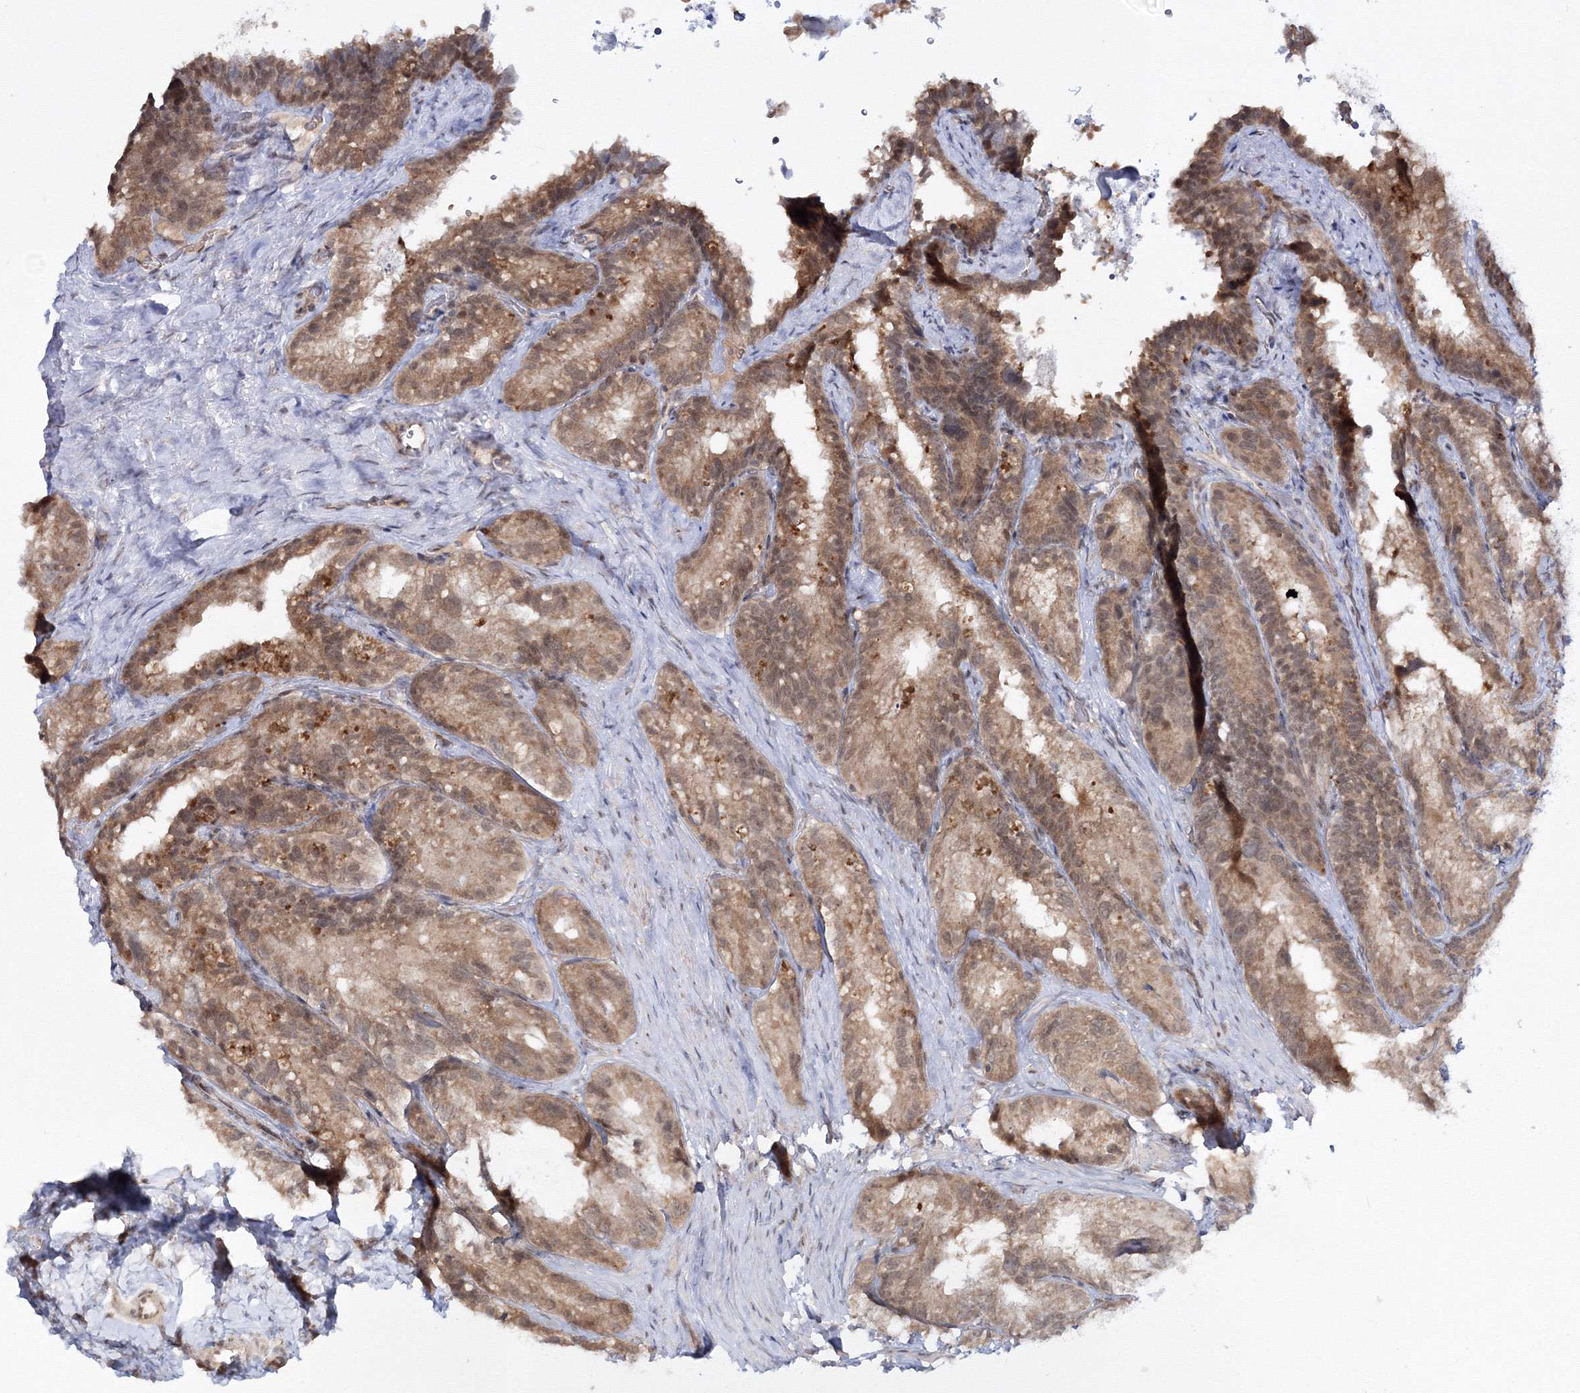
{"staining": {"intensity": "moderate", "quantity": ">75%", "location": "cytoplasmic/membranous,nuclear"}, "tissue": "seminal vesicle", "cell_type": "Glandular cells", "image_type": "normal", "snomed": [{"axis": "morphology", "description": "Normal tissue, NOS"}, {"axis": "topography", "description": "Seminal veicle"}], "caption": "Glandular cells show moderate cytoplasmic/membranous,nuclear expression in approximately >75% of cells in normal seminal vesicle.", "gene": "ZFAND6", "patient": {"sex": "male", "age": 60}}